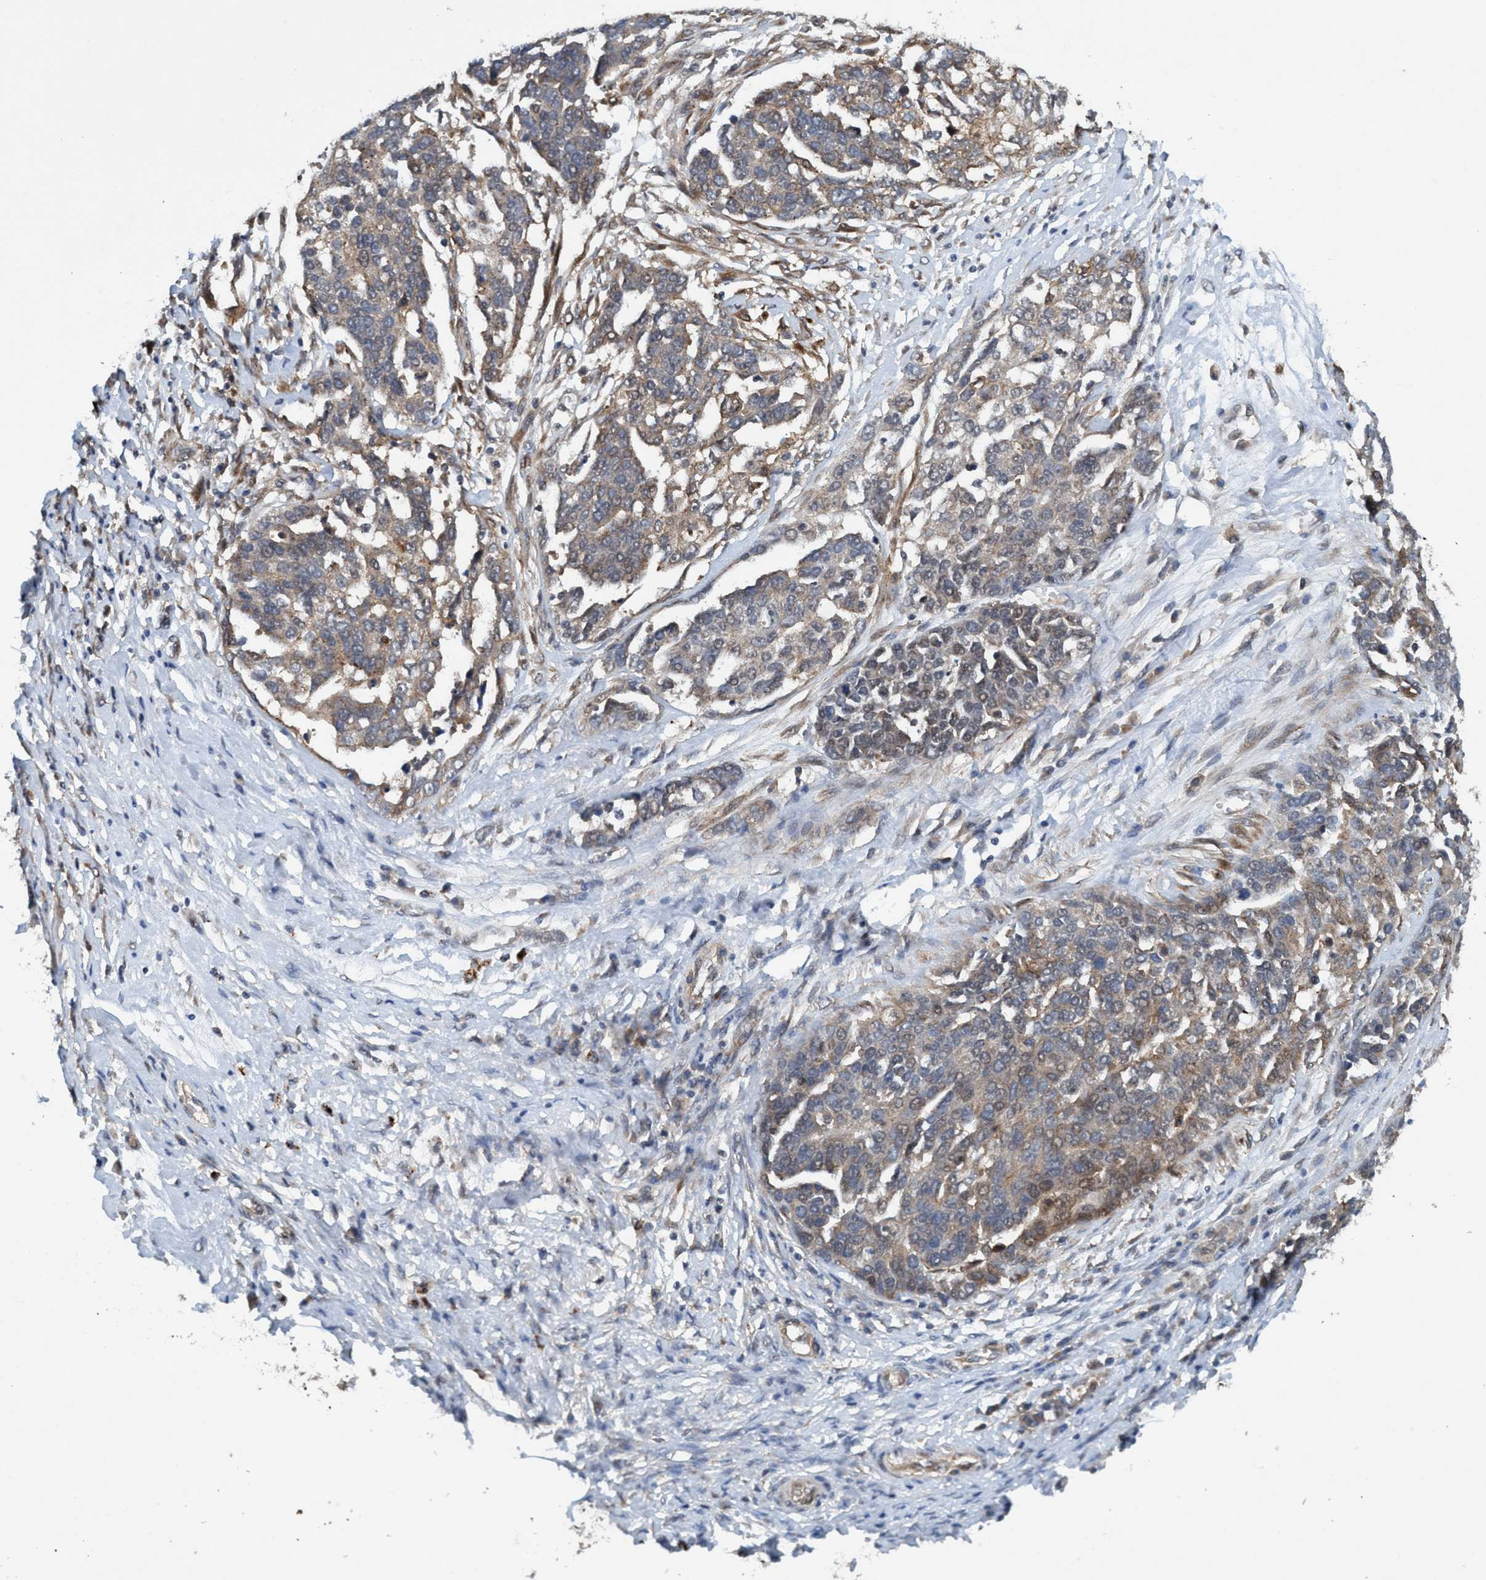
{"staining": {"intensity": "weak", "quantity": "25%-75%", "location": "cytoplasmic/membranous"}, "tissue": "ovarian cancer", "cell_type": "Tumor cells", "image_type": "cancer", "snomed": [{"axis": "morphology", "description": "Cystadenocarcinoma, serous, NOS"}, {"axis": "topography", "description": "Ovary"}], "caption": "The image reveals immunohistochemical staining of ovarian cancer. There is weak cytoplasmic/membranous positivity is appreciated in approximately 25%-75% of tumor cells.", "gene": "TRIM65", "patient": {"sex": "female", "age": 44}}